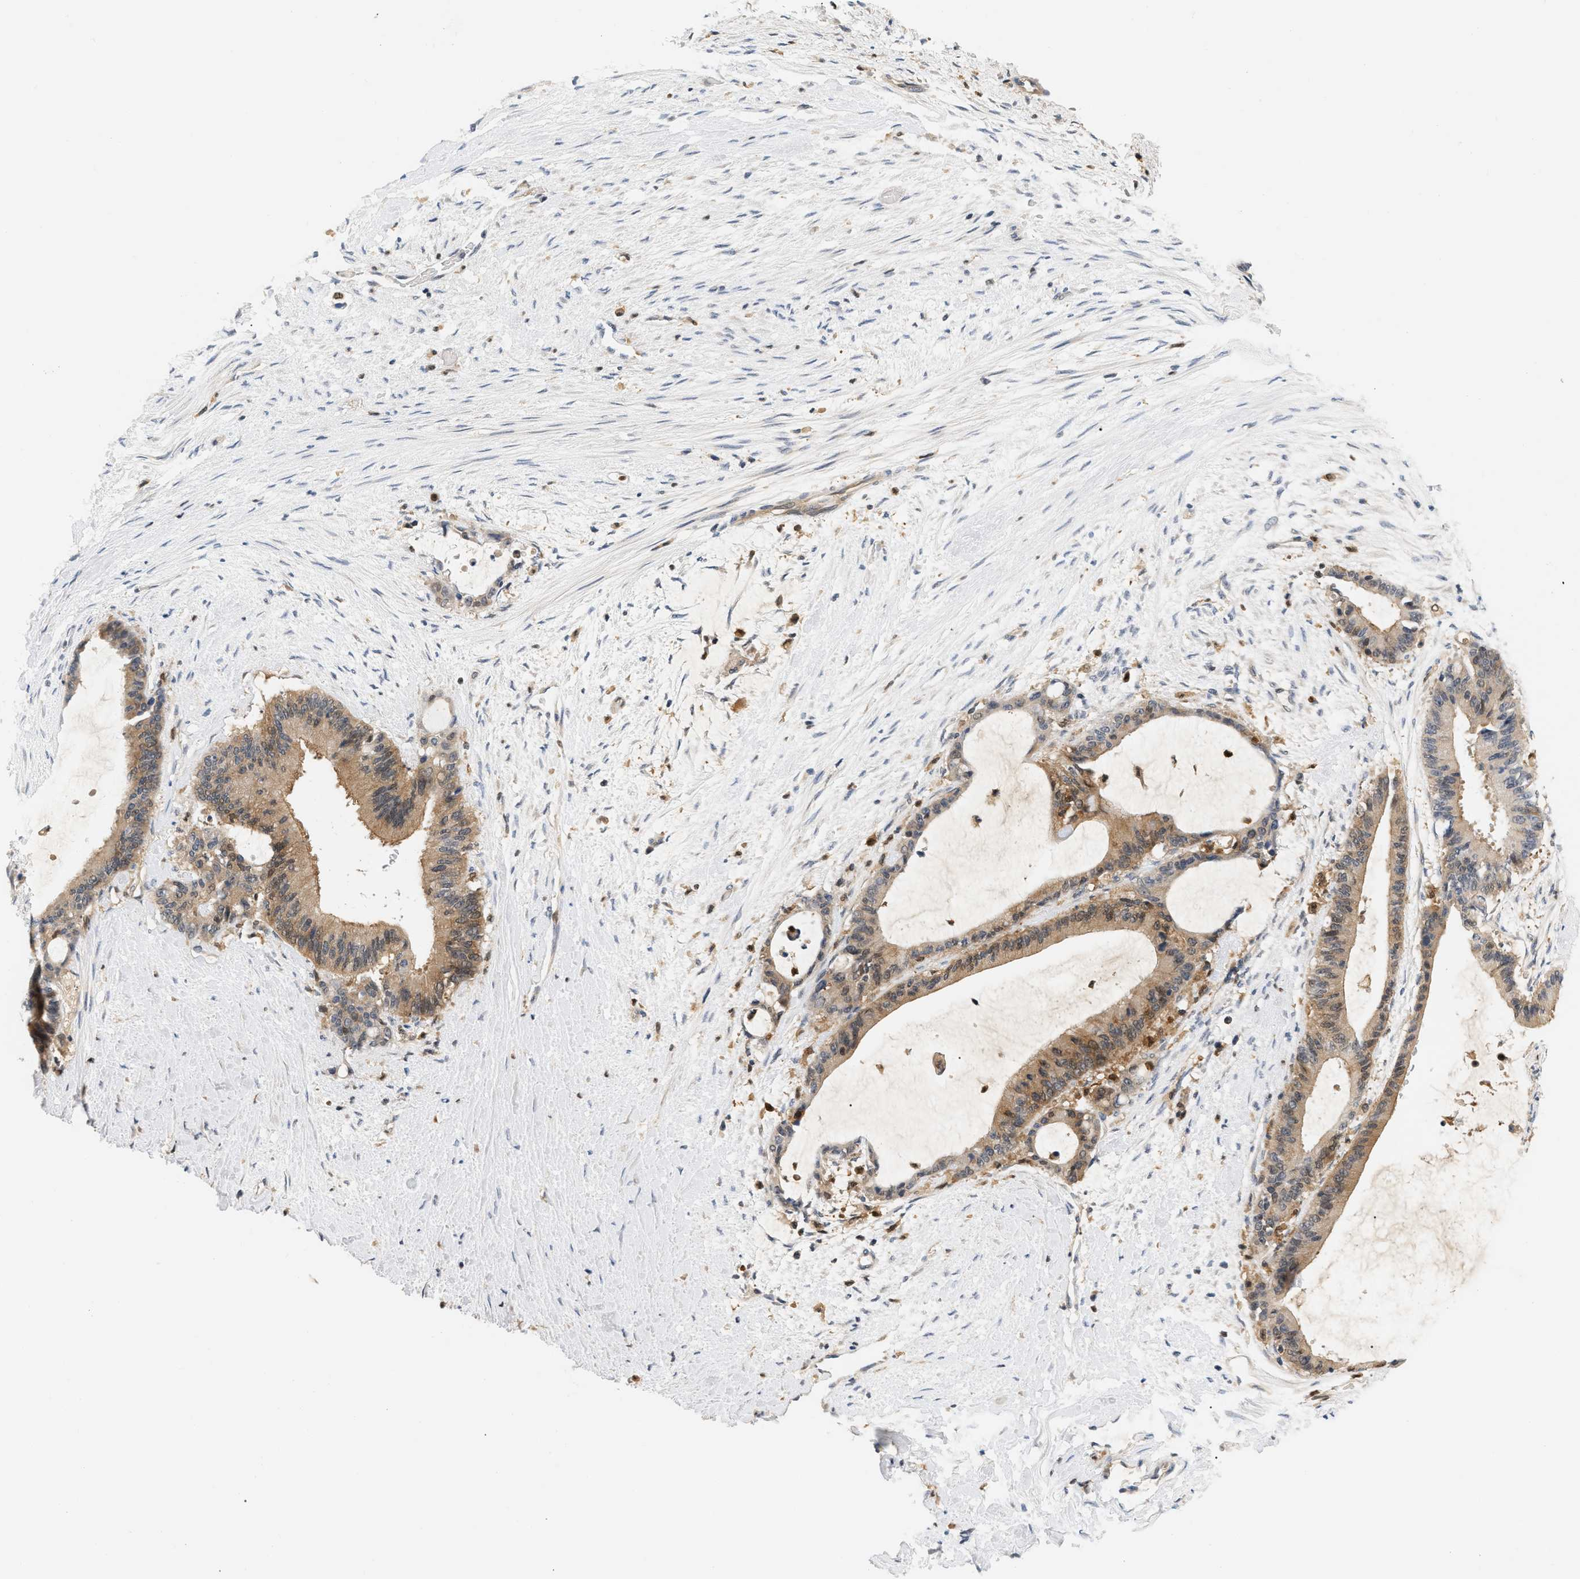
{"staining": {"intensity": "moderate", "quantity": ">75%", "location": "cytoplasmic/membranous"}, "tissue": "liver cancer", "cell_type": "Tumor cells", "image_type": "cancer", "snomed": [{"axis": "morphology", "description": "Cholangiocarcinoma"}, {"axis": "topography", "description": "Liver"}], "caption": "Human liver cancer stained with a brown dye demonstrates moderate cytoplasmic/membranous positive expression in about >75% of tumor cells.", "gene": "PYCARD", "patient": {"sex": "female", "age": 73}}